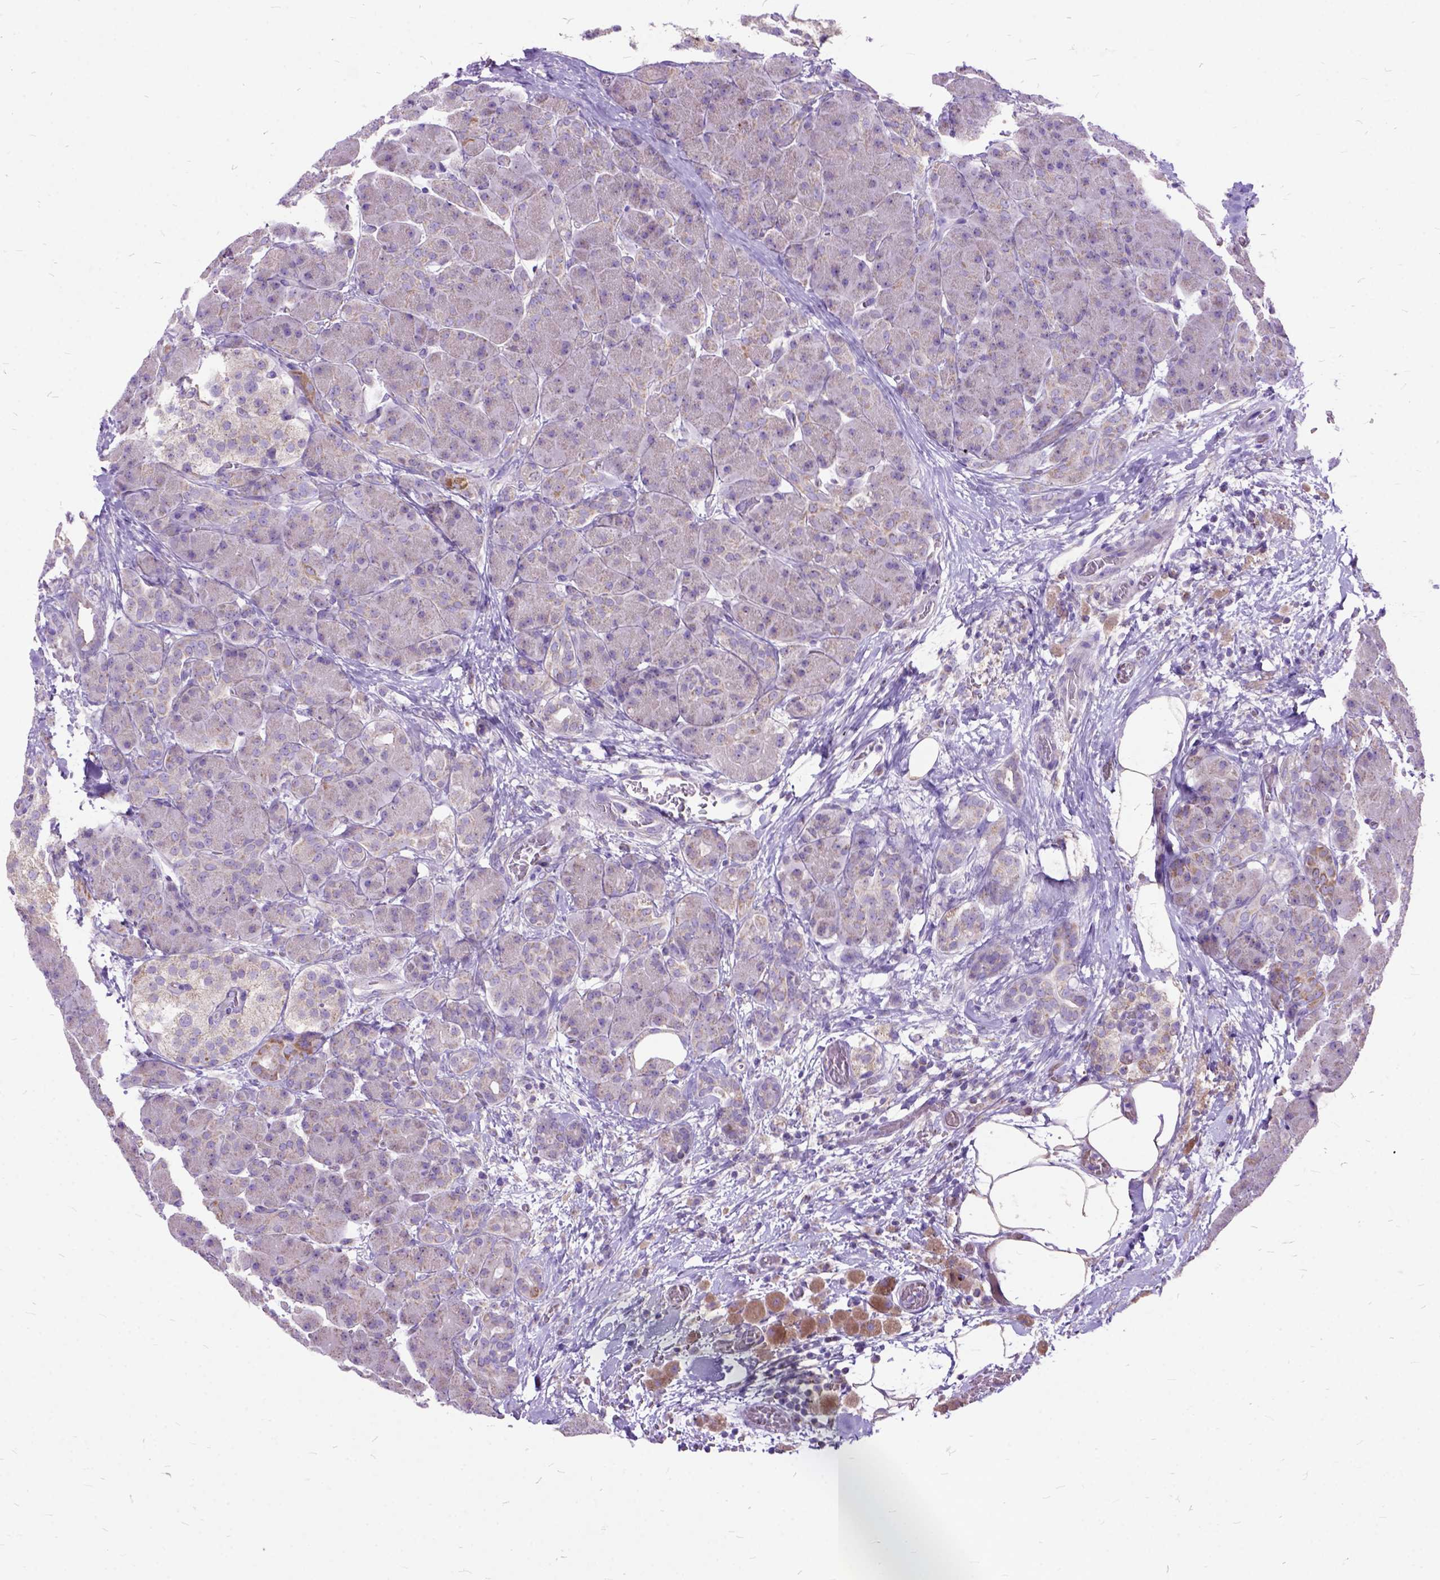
{"staining": {"intensity": "weak", "quantity": "<25%", "location": "cytoplasmic/membranous"}, "tissue": "pancreas", "cell_type": "Exocrine glandular cells", "image_type": "normal", "snomed": [{"axis": "morphology", "description": "Normal tissue, NOS"}, {"axis": "topography", "description": "Pancreas"}], "caption": "Immunohistochemical staining of normal human pancreas displays no significant expression in exocrine glandular cells. (Brightfield microscopy of DAB (3,3'-diaminobenzidine) IHC at high magnification).", "gene": "CTAG2", "patient": {"sex": "male", "age": 55}}